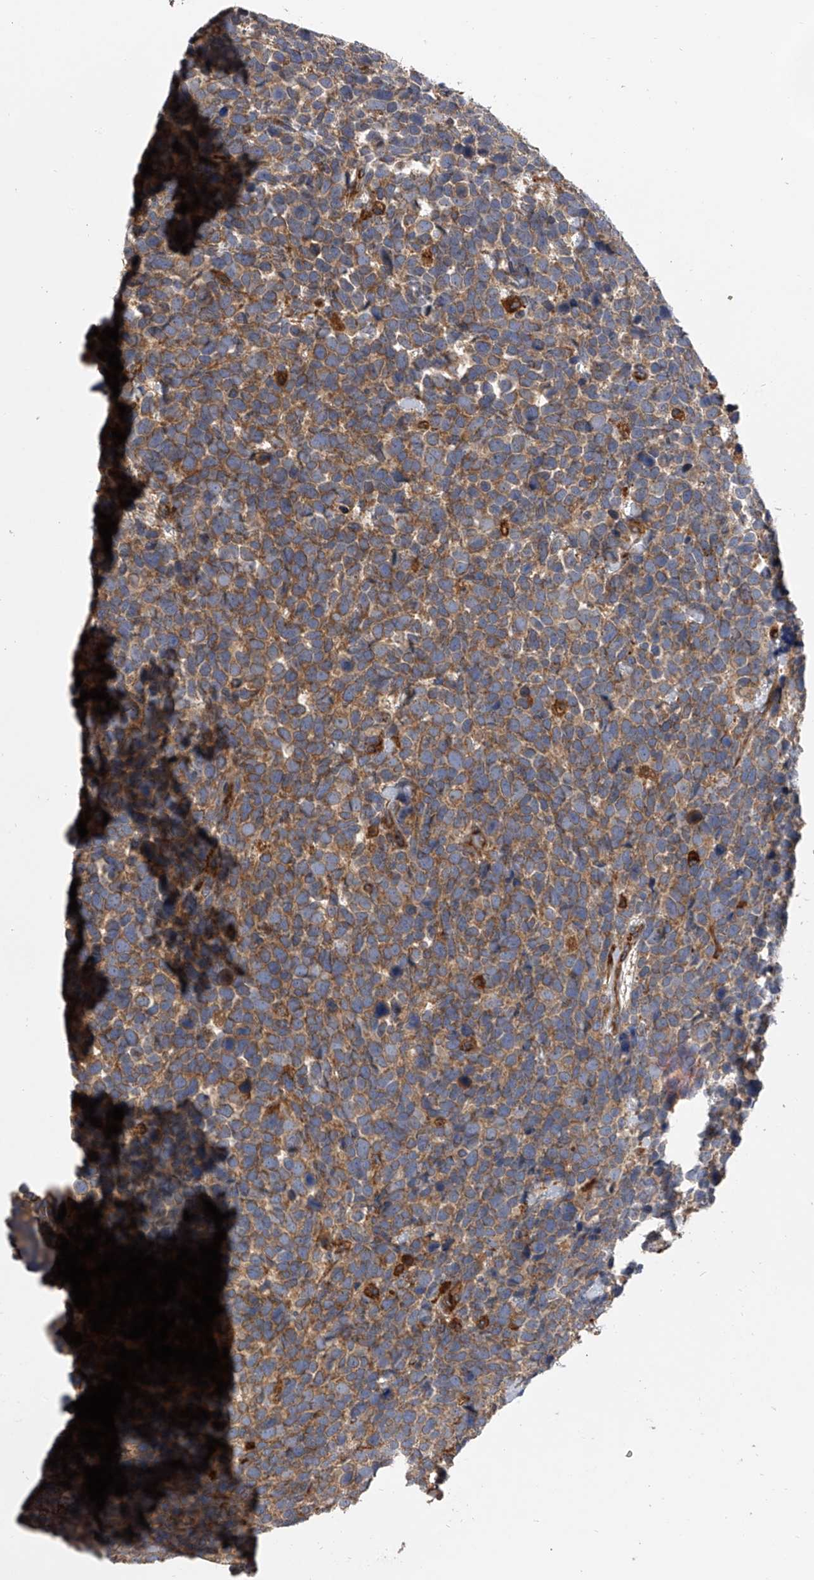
{"staining": {"intensity": "moderate", "quantity": ">75%", "location": "cytoplasmic/membranous"}, "tissue": "urothelial cancer", "cell_type": "Tumor cells", "image_type": "cancer", "snomed": [{"axis": "morphology", "description": "Urothelial carcinoma, High grade"}, {"axis": "topography", "description": "Urinary bladder"}], "caption": "Immunohistochemistry (IHC) (DAB (3,3'-diaminobenzidine)) staining of urothelial cancer exhibits moderate cytoplasmic/membranous protein positivity in approximately >75% of tumor cells.", "gene": "EXOC4", "patient": {"sex": "female", "age": 82}}